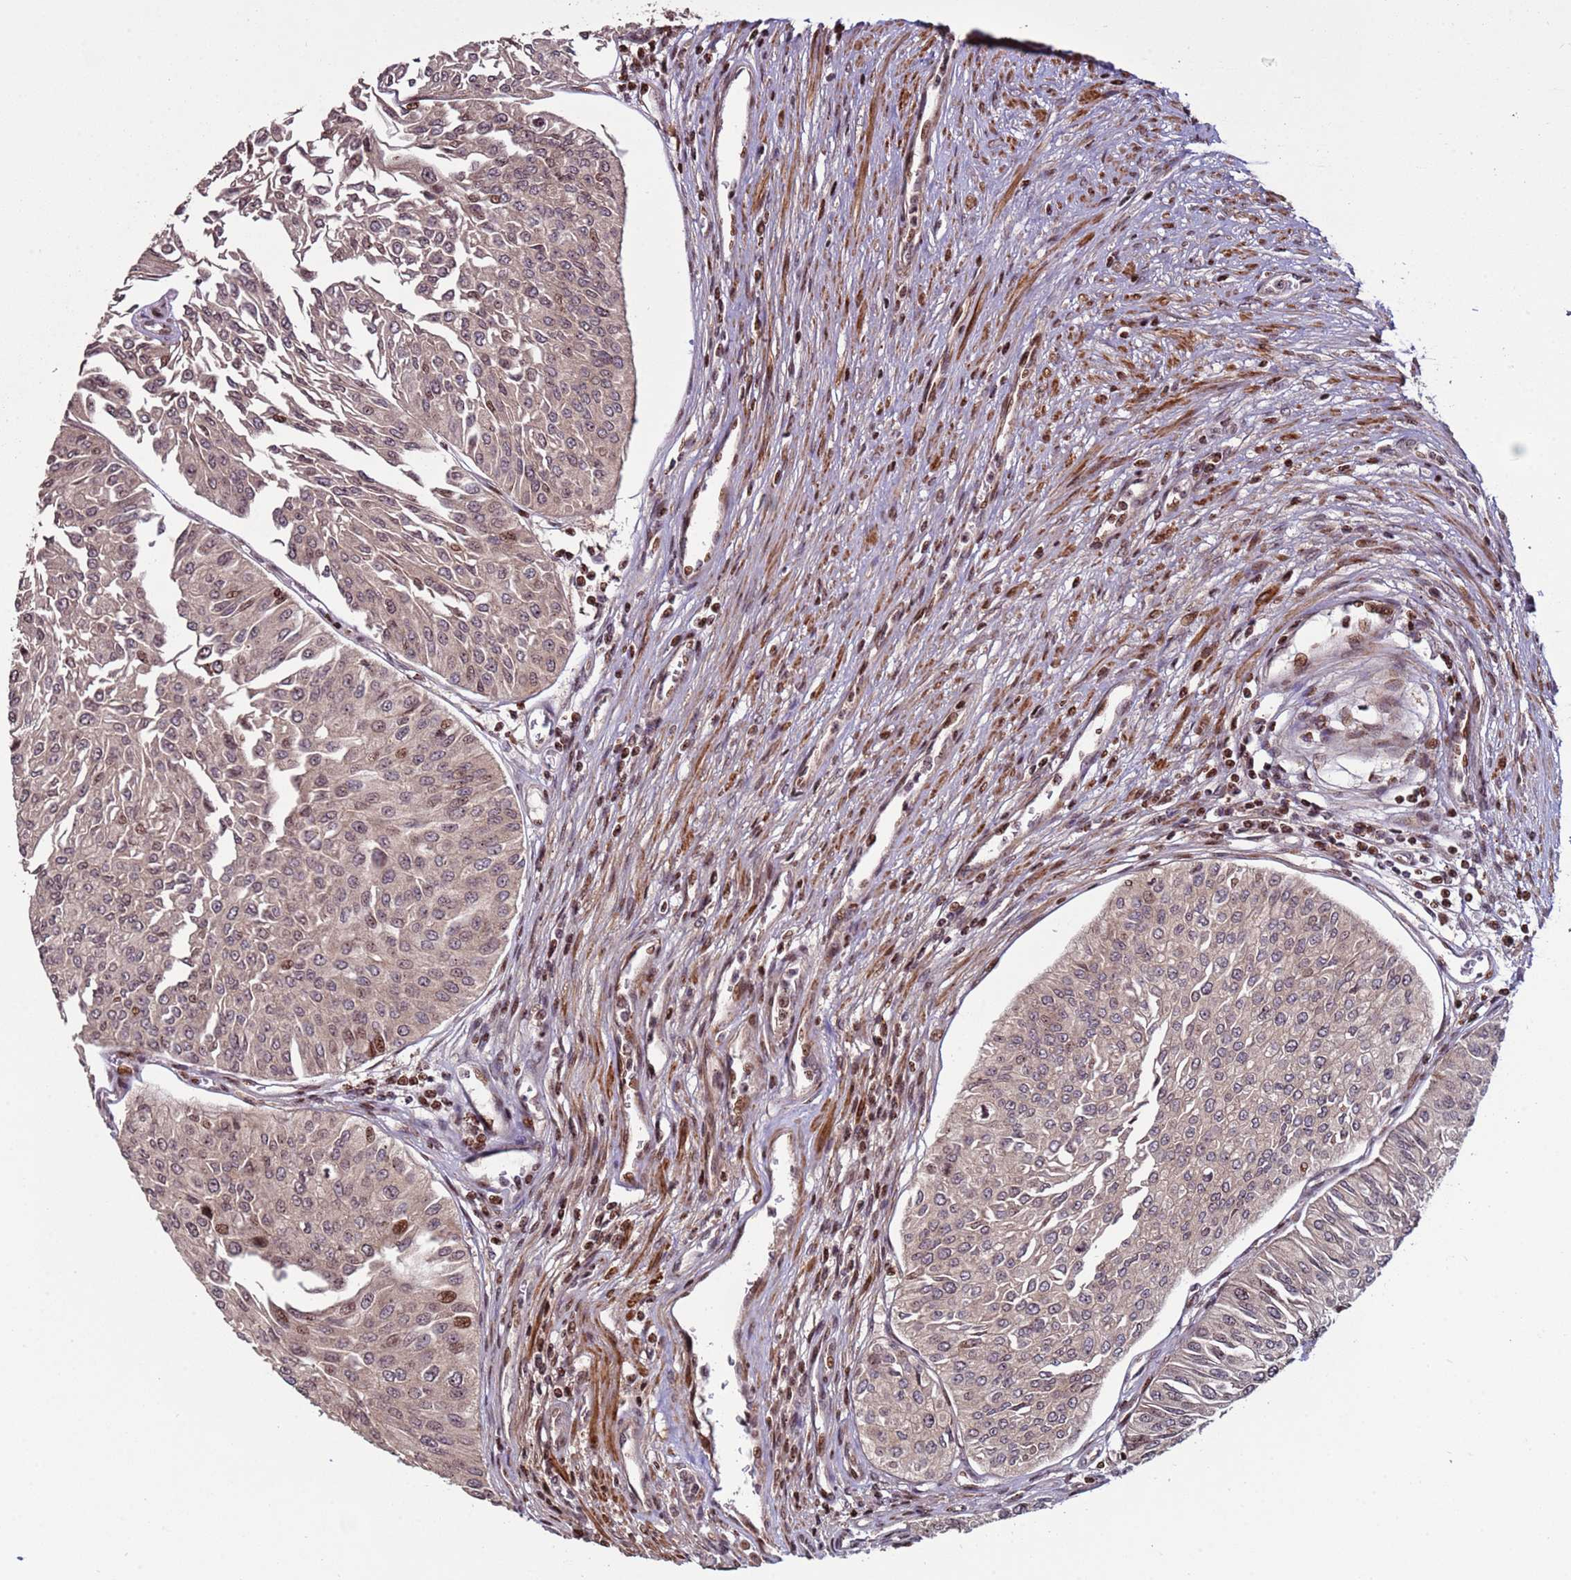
{"staining": {"intensity": "moderate", "quantity": ">75%", "location": "cytoplasmic/membranous,nuclear"}, "tissue": "urothelial cancer", "cell_type": "Tumor cells", "image_type": "cancer", "snomed": [{"axis": "morphology", "description": "Urothelial carcinoma, Low grade"}, {"axis": "topography", "description": "Urinary bladder"}], "caption": "Tumor cells reveal moderate cytoplasmic/membranous and nuclear staining in approximately >75% of cells in urothelial cancer.", "gene": "HGH1", "patient": {"sex": "male", "age": 67}}